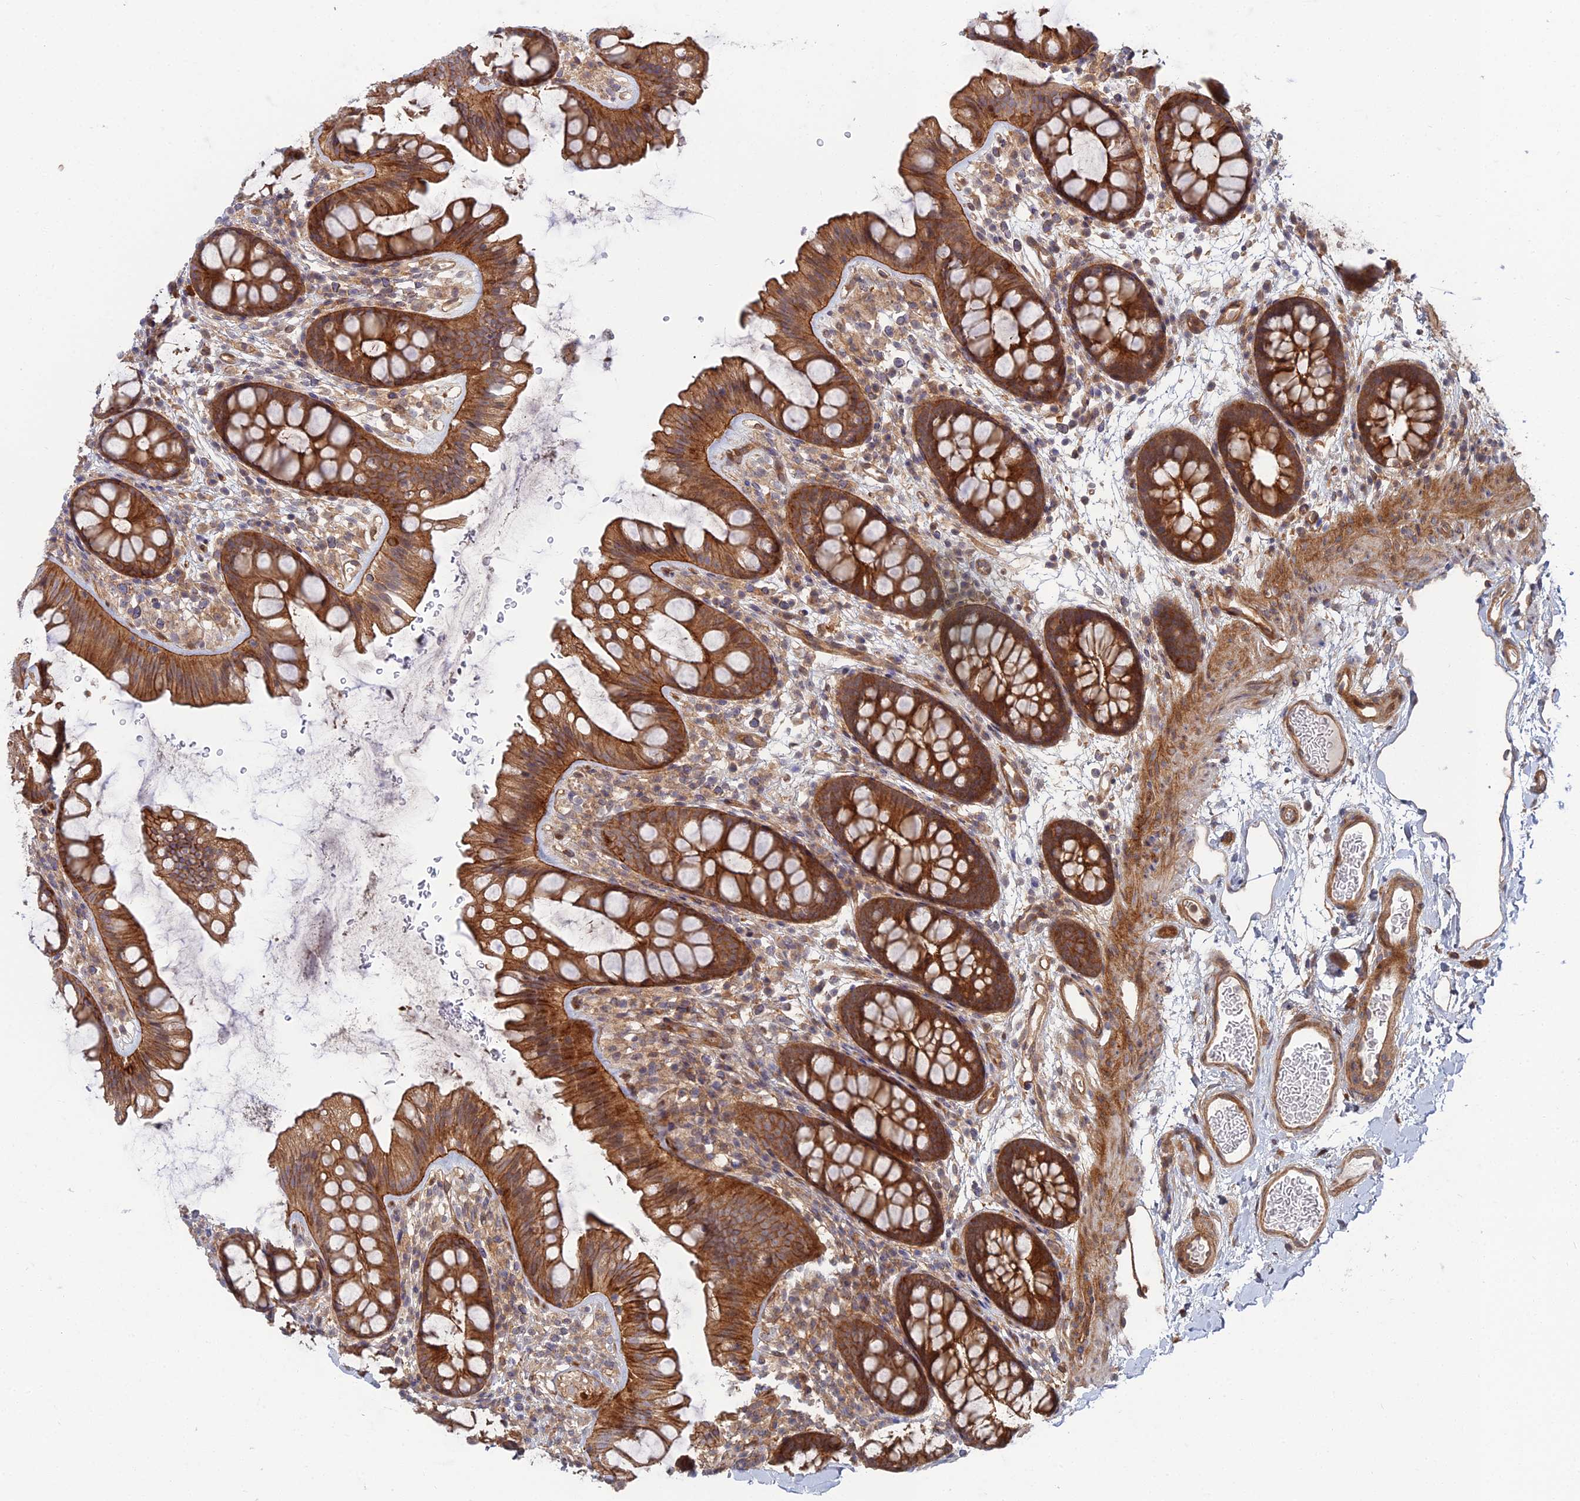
{"staining": {"intensity": "moderate", "quantity": ">75%", "location": "cytoplasmic/membranous"}, "tissue": "colon", "cell_type": "Endothelial cells", "image_type": "normal", "snomed": [{"axis": "morphology", "description": "Normal tissue, NOS"}, {"axis": "topography", "description": "Colon"}], "caption": "The photomicrograph exhibits immunohistochemical staining of benign colon. There is moderate cytoplasmic/membranous positivity is present in approximately >75% of endothelial cells. Nuclei are stained in blue.", "gene": "ABHD1", "patient": {"sex": "female", "age": 62}}